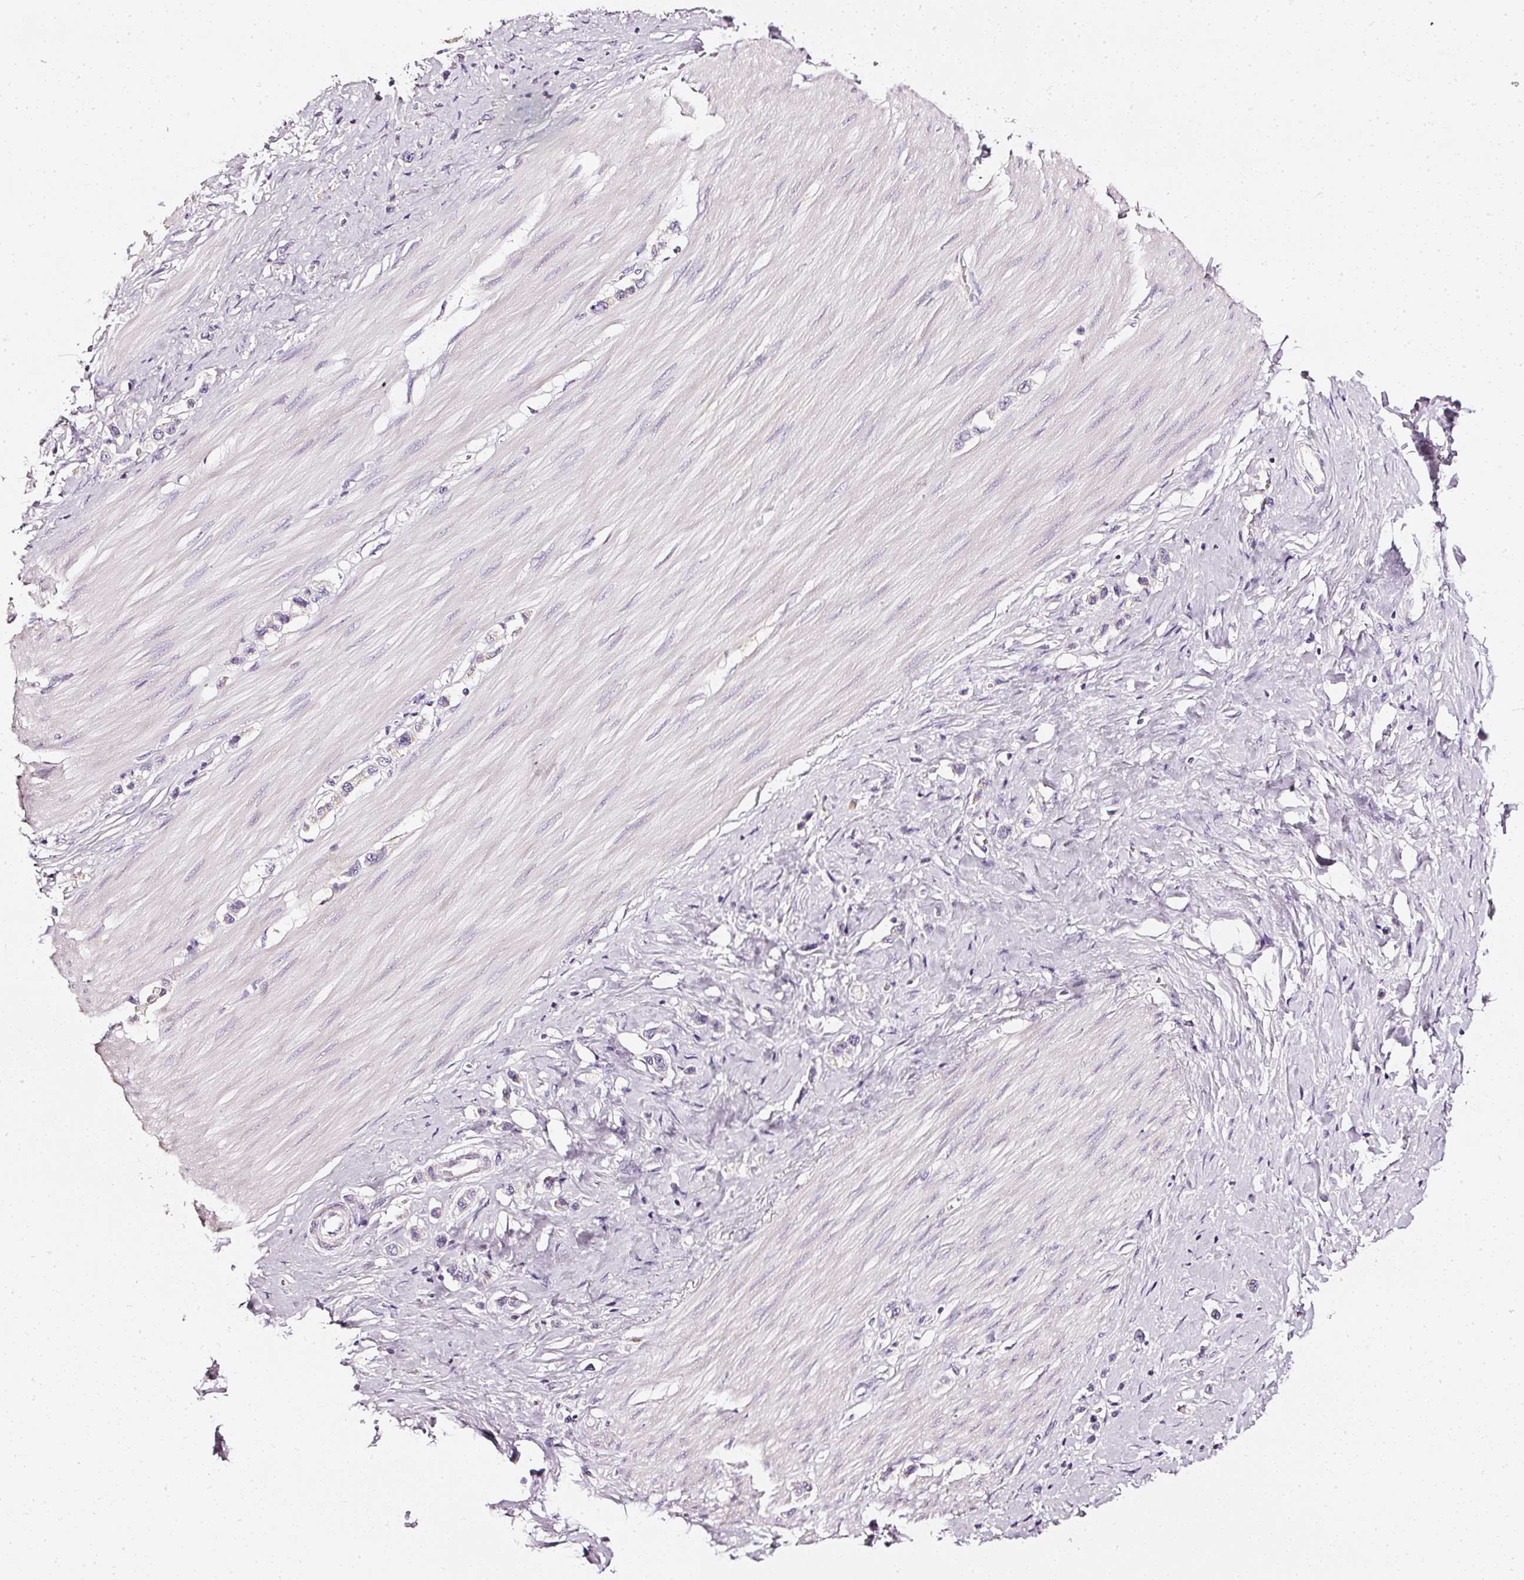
{"staining": {"intensity": "negative", "quantity": "none", "location": "none"}, "tissue": "stomach cancer", "cell_type": "Tumor cells", "image_type": "cancer", "snomed": [{"axis": "morphology", "description": "Adenocarcinoma, NOS"}, {"axis": "topography", "description": "Stomach"}], "caption": "Immunohistochemical staining of human stomach adenocarcinoma displays no significant positivity in tumor cells. The staining is performed using DAB brown chromogen with nuclei counter-stained in using hematoxylin.", "gene": "CNP", "patient": {"sex": "female", "age": 65}}